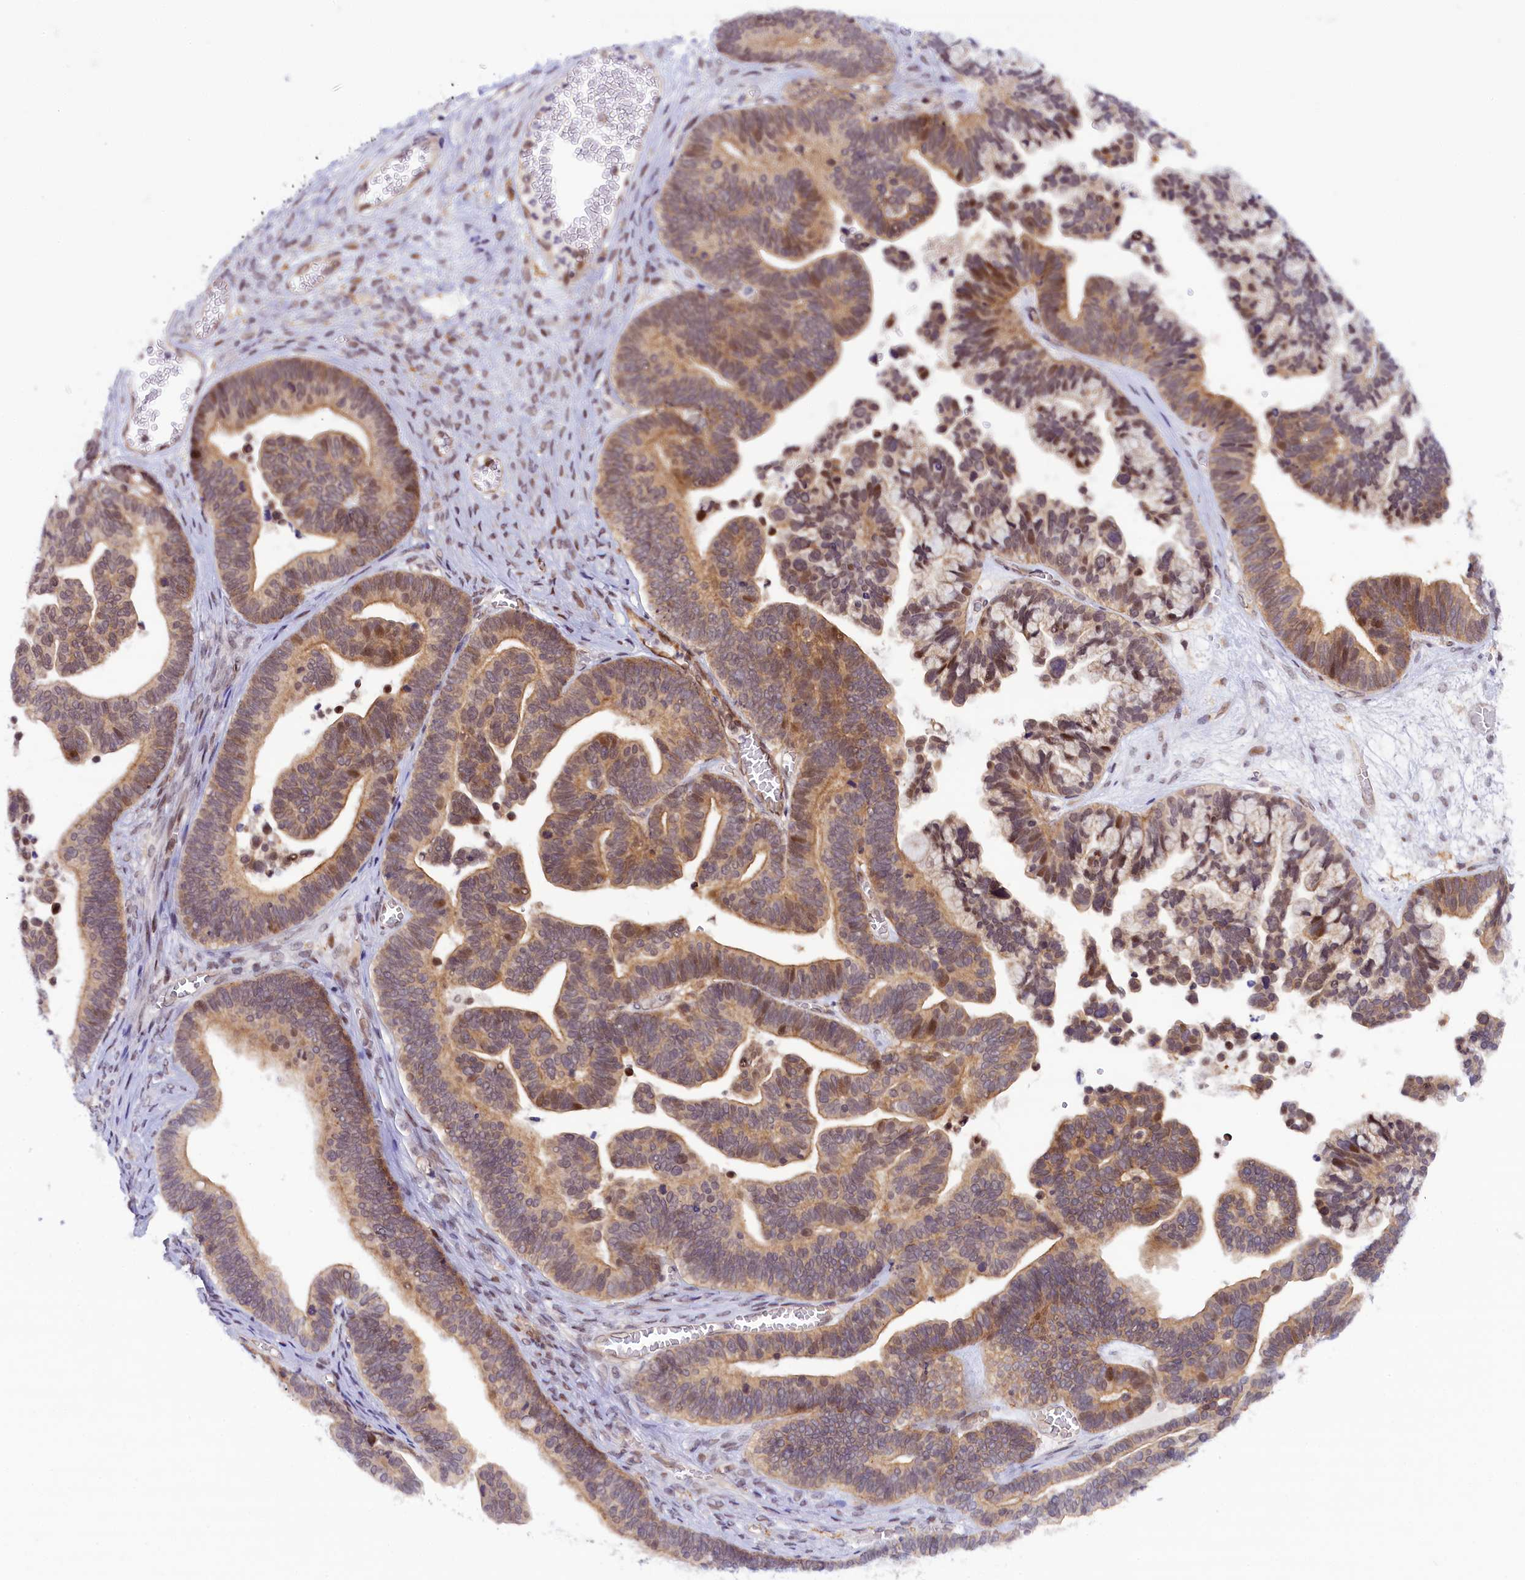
{"staining": {"intensity": "moderate", "quantity": ">75%", "location": "cytoplasmic/membranous,nuclear"}, "tissue": "ovarian cancer", "cell_type": "Tumor cells", "image_type": "cancer", "snomed": [{"axis": "morphology", "description": "Cystadenocarcinoma, serous, NOS"}, {"axis": "topography", "description": "Ovary"}], "caption": "DAB (3,3'-diaminobenzidine) immunohistochemical staining of ovarian cancer exhibits moderate cytoplasmic/membranous and nuclear protein positivity in approximately >75% of tumor cells.", "gene": "FCHO1", "patient": {"sex": "female", "age": 56}}